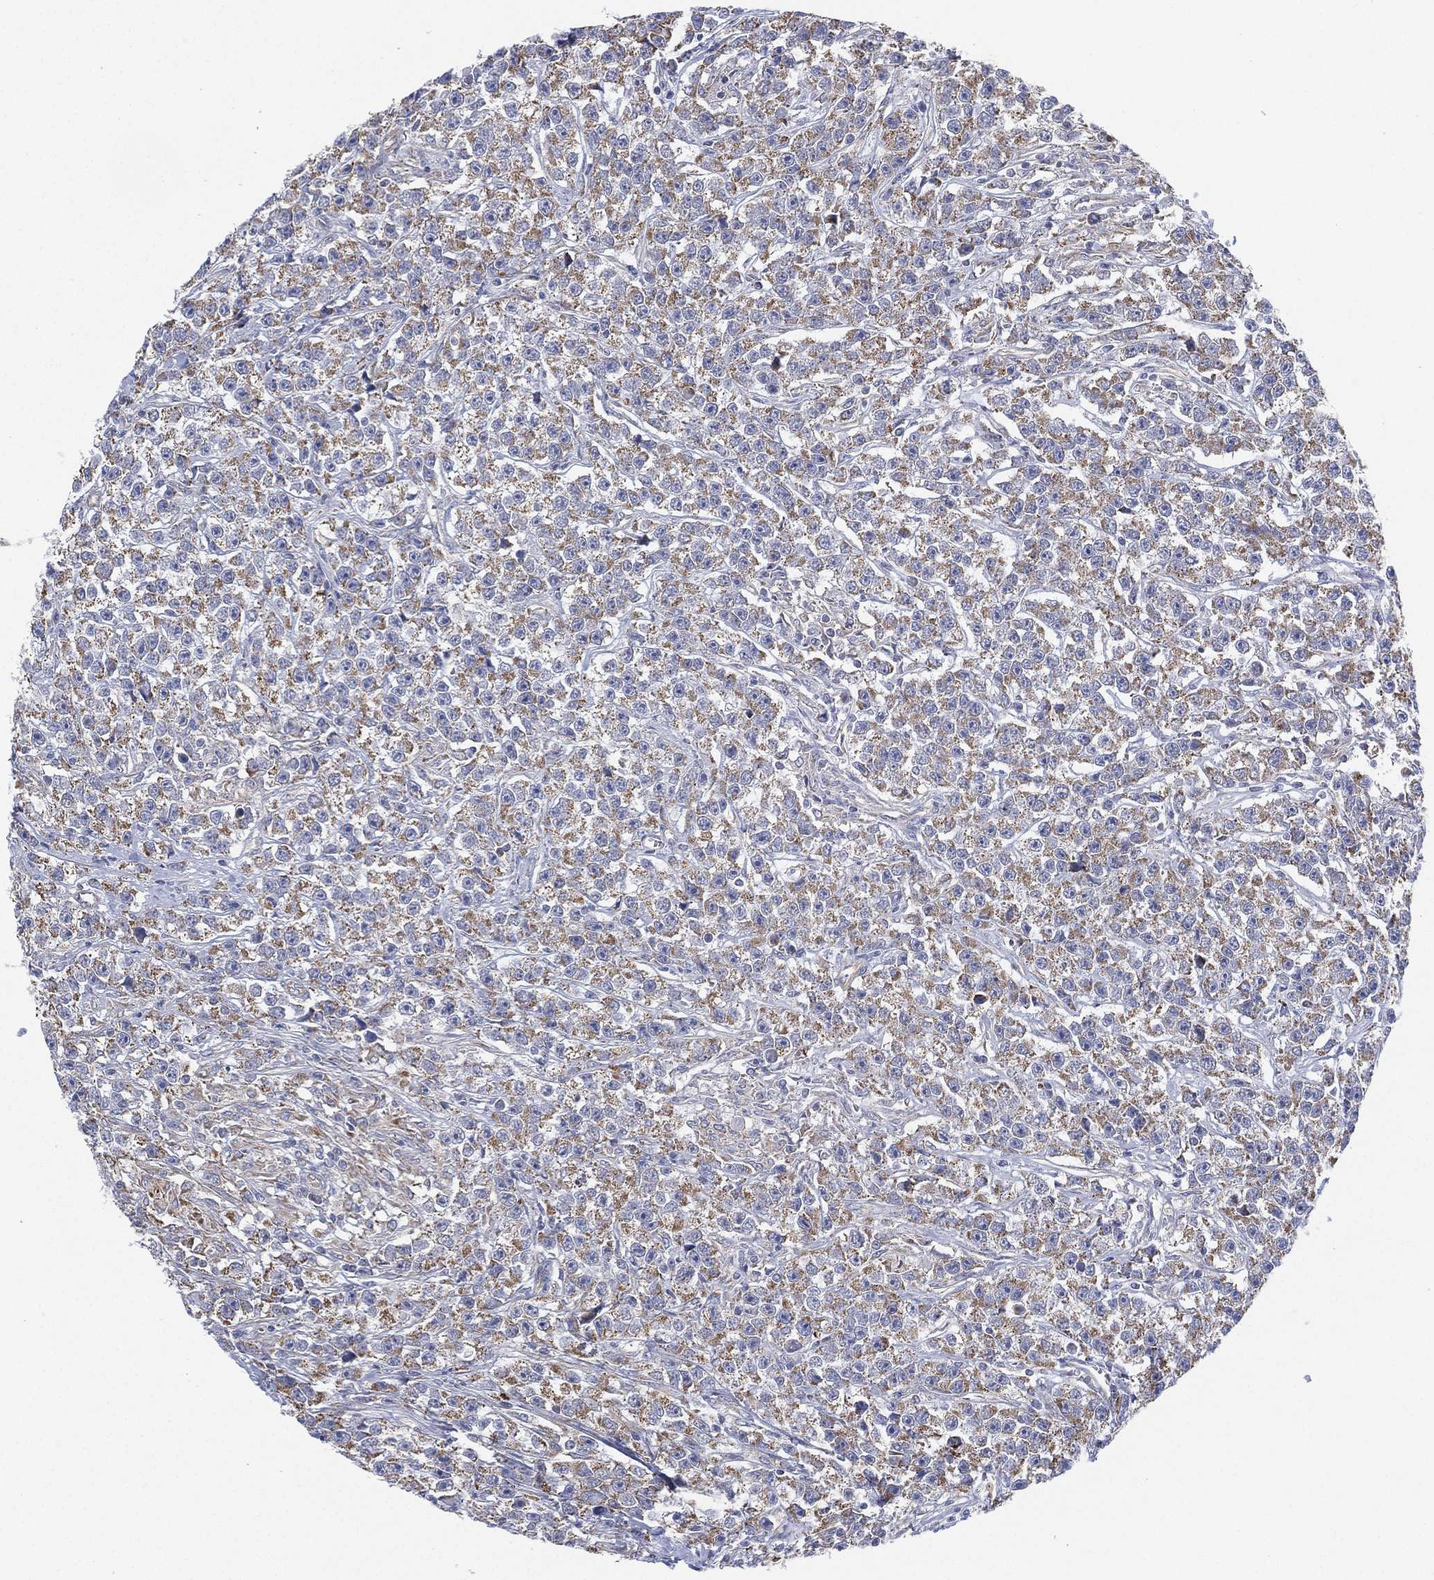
{"staining": {"intensity": "weak", "quantity": "25%-75%", "location": "cytoplasmic/membranous"}, "tissue": "testis cancer", "cell_type": "Tumor cells", "image_type": "cancer", "snomed": [{"axis": "morphology", "description": "Seminoma, NOS"}, {"axis": "topography", "description": "Testis"}], "caption": "Weak cytoplasmic/membranous expression for a protein is appreciated in approximately 25%-75% of tumor cells of testis seminoma using IHC.", "gene": "INA", "patient": {"sex": "male", "age": 59}}